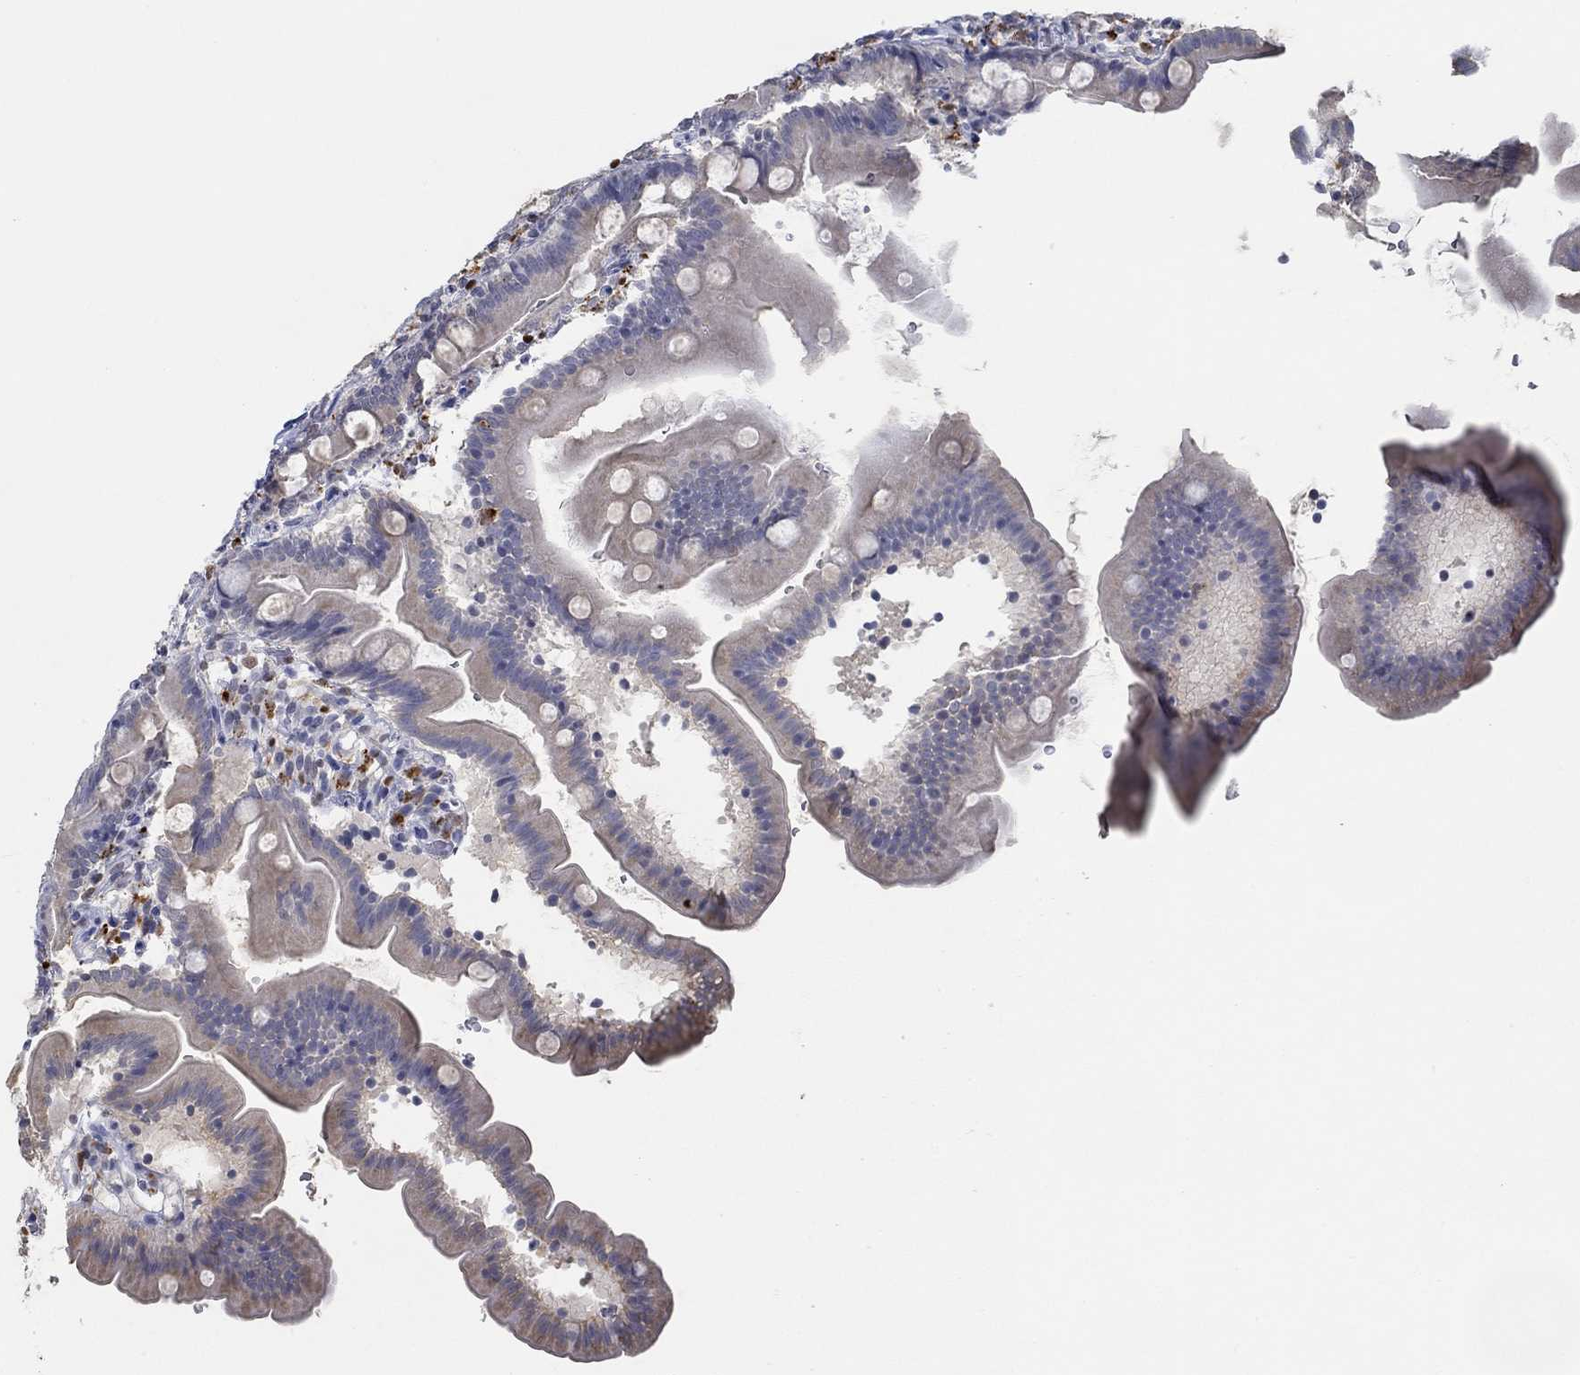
{"staining": {"intensity": "negative", "quantity": "none", "location": "none"}, "tissue": "duodenum", "cell_type": "Glandular cells", "image_type": "normal", "snomed": [{"axis": "morphology", "description": "Normal tissue, NOS"}, {"axis": "topography", "description": "Duodenum"}], "caption": "Glandular cells show no significant staining in unremarkable duodenum. (Brightfield microscopy of DAB IHC at high magnification).", "gene": "GATA2", "patient": {"sex": "female", "age": 67}}